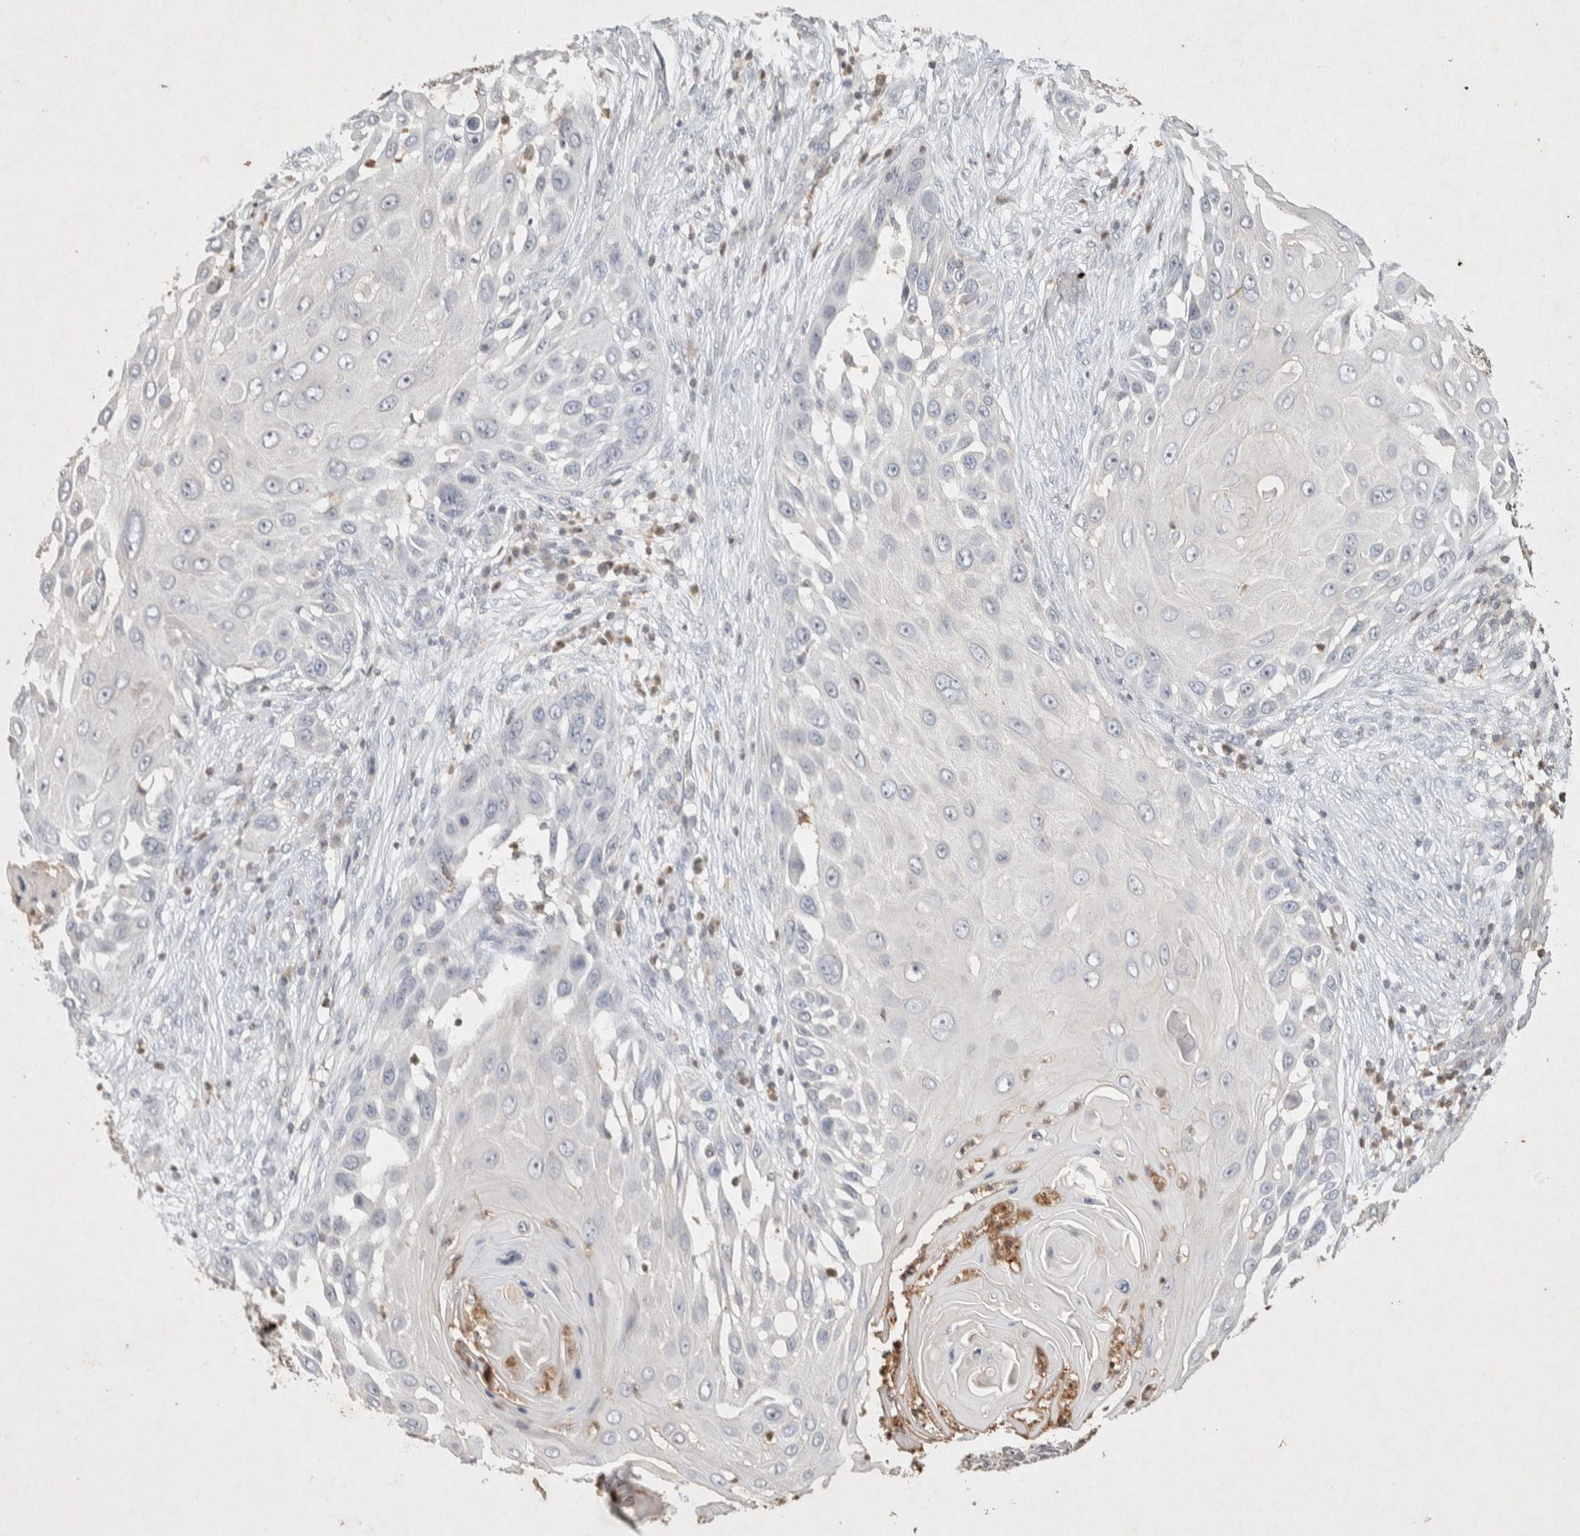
{"staining": {"intensity": "negative", "quantity": "none", "location": "none"}, "tissue": "skin cancer", "cell_type": "Tumor cells", "image_type": "cancer", "snomed": [{"axis": "morphology", "description": "Squamous cell carcinoma, NOS"}, {"axis": "topography", "description": "Skin"}], "caption": "Skin cancer was stained to show a protein in brown. There is no significant positivity in tumor cells.", "gene": "RAC2", "patient": {"sex": "female", "age": 44}}